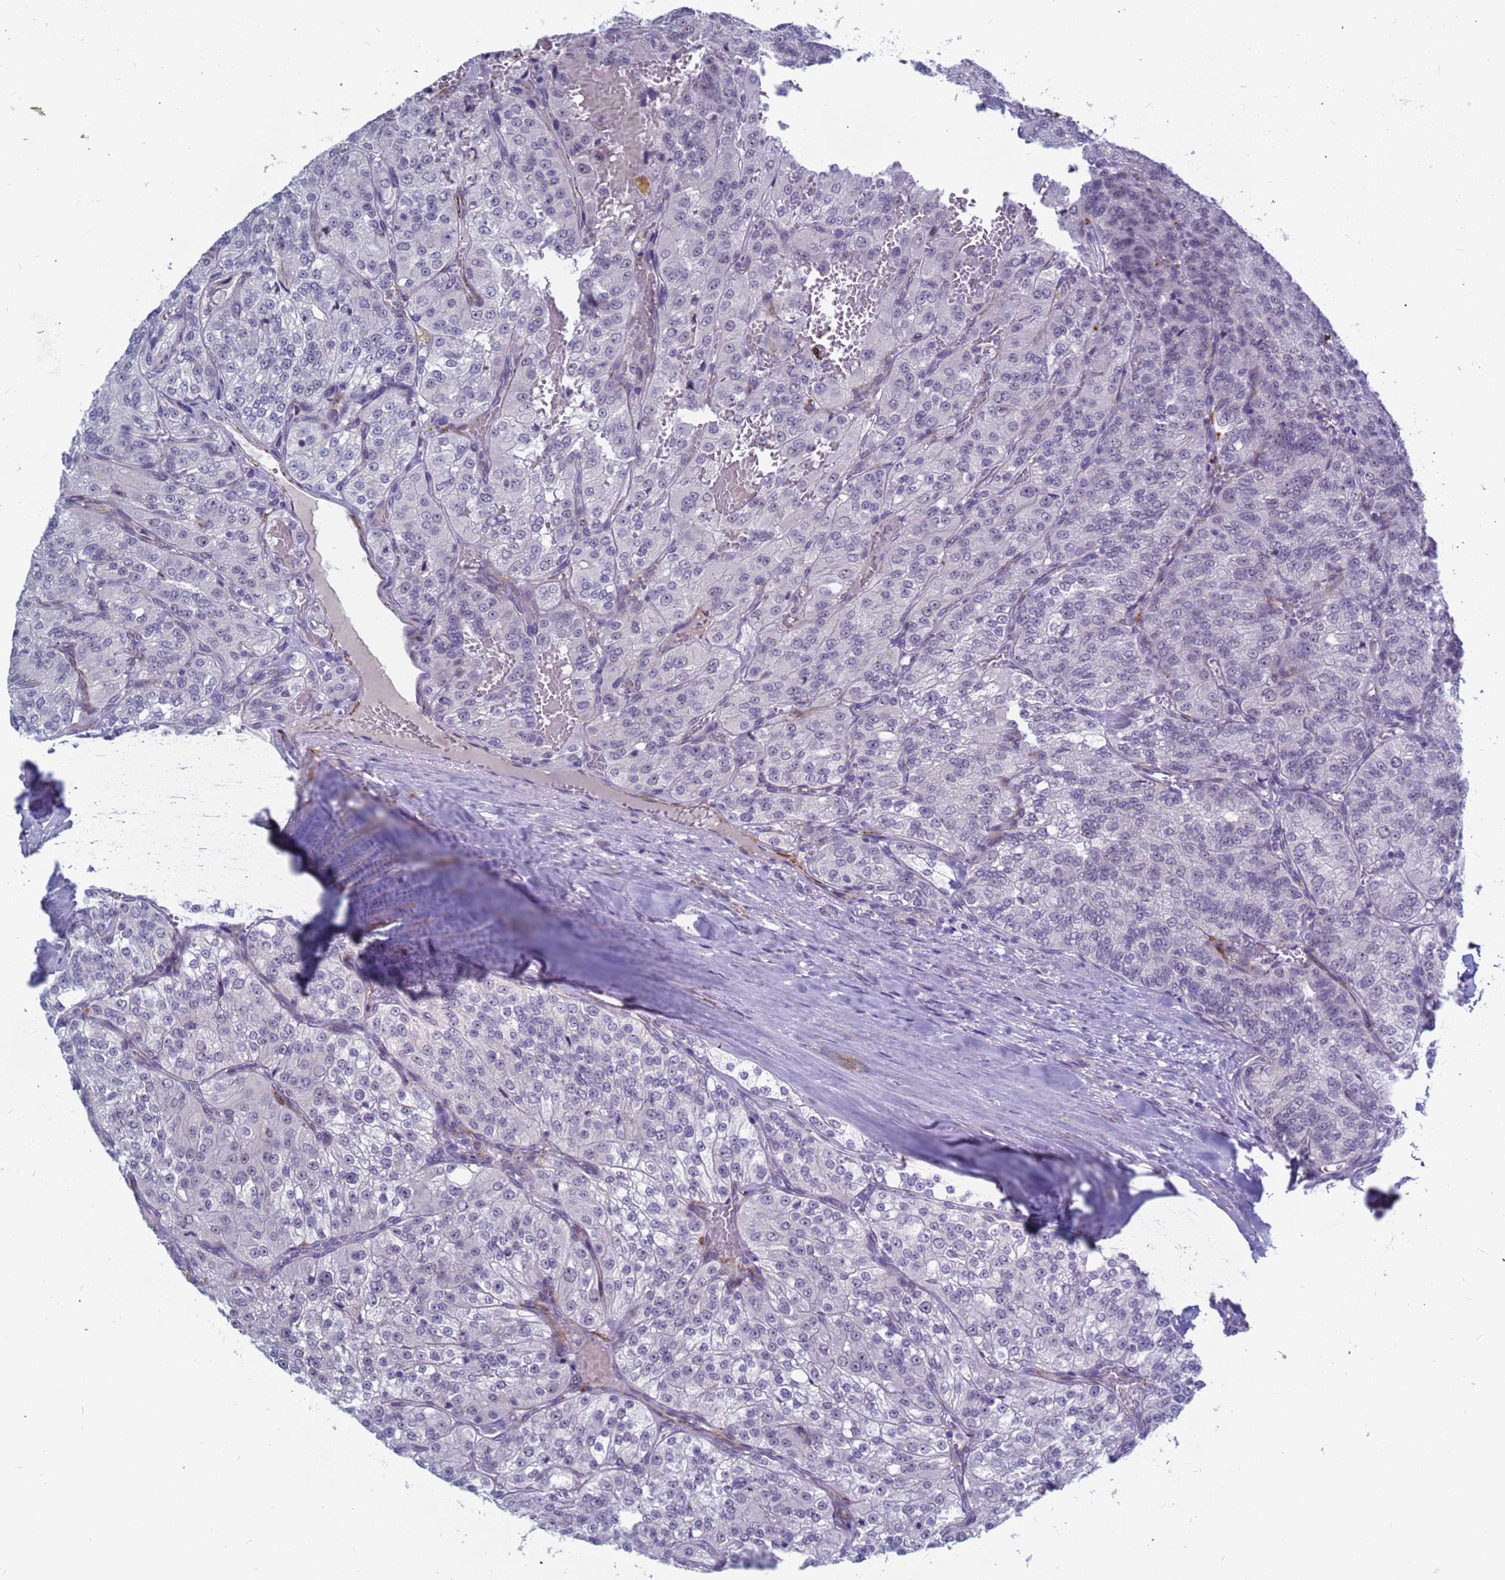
{"staining": {"intensity": "negative", "quantity": "none", "location": "none"}, "tissue": "renal cancer", "cell_type": "Tumor cells", "image_type": "cancer", "snomed": [{"axis": "morphology", "description": "Adenocarcinoma, NOS"}, {"axis": "topography", "description": "Kidney"}], "caption": "This photomicrograph is of adenocarcinoma (renal) stained with IHC to label a protein in brown with the nuclei are counter-stained blue. There is no staining in tumor cells.", "gene": "CXorf65", "patient": {"sex": "female", "age": 63}}